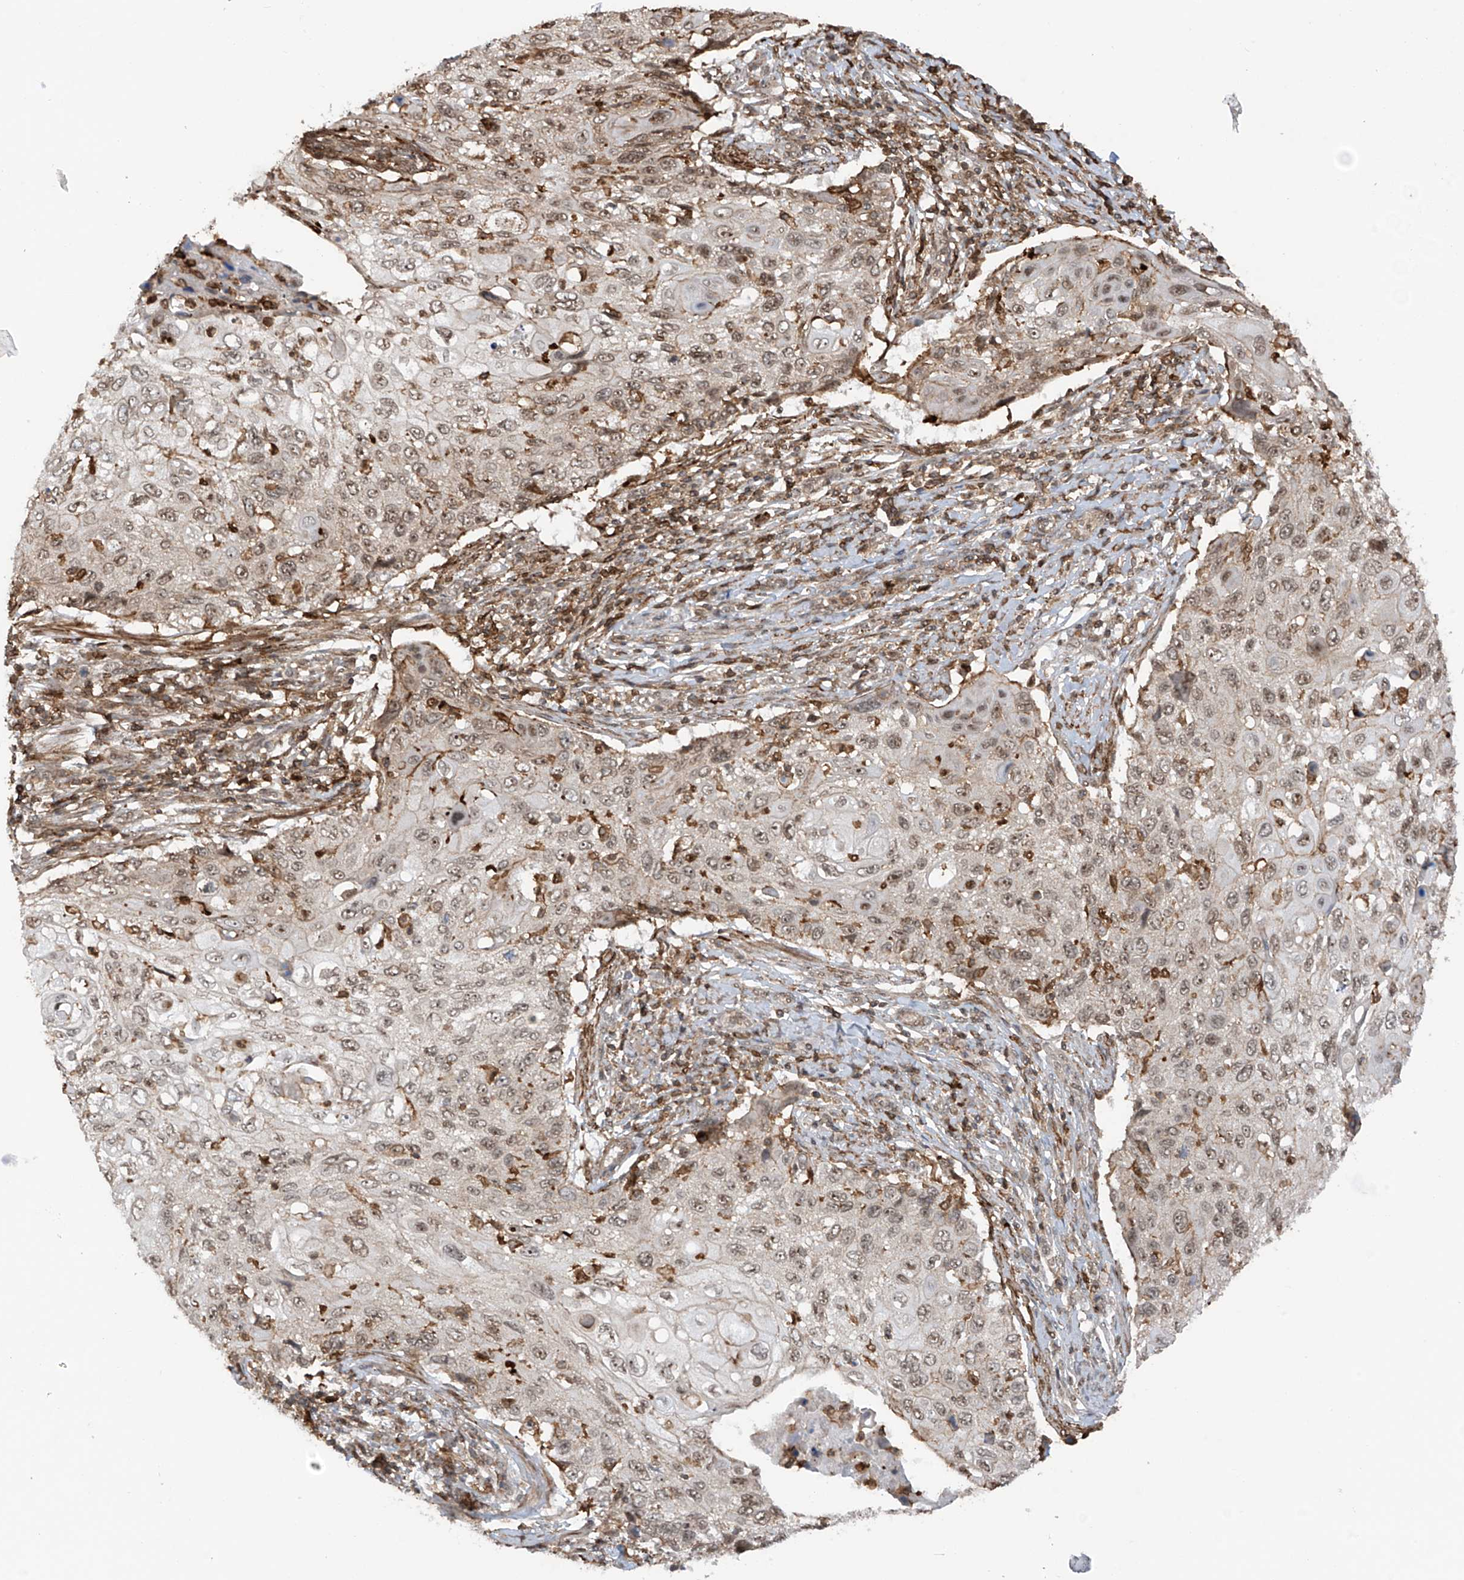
{"staining": {"intensity": "moderate", "quantity": "<25%", "location": "nuclear"}, "tissue": "cervical cancer", "cell_type": "Tumor cells", "image_type": "cancer", "snomed": [{"axis": "morphology", "description": "Squamous cell carcinoma, NOS"}, {"axis": "topography", "description": "Cervix"}], "caption": "The immunohistochemical stain labels moderate nuclear expression in tumor cells of cervical cancer (squamous cell carcinoma) tissue.", "gene": "REPIN1", "patient": {"sex": "female", "age": 70}}